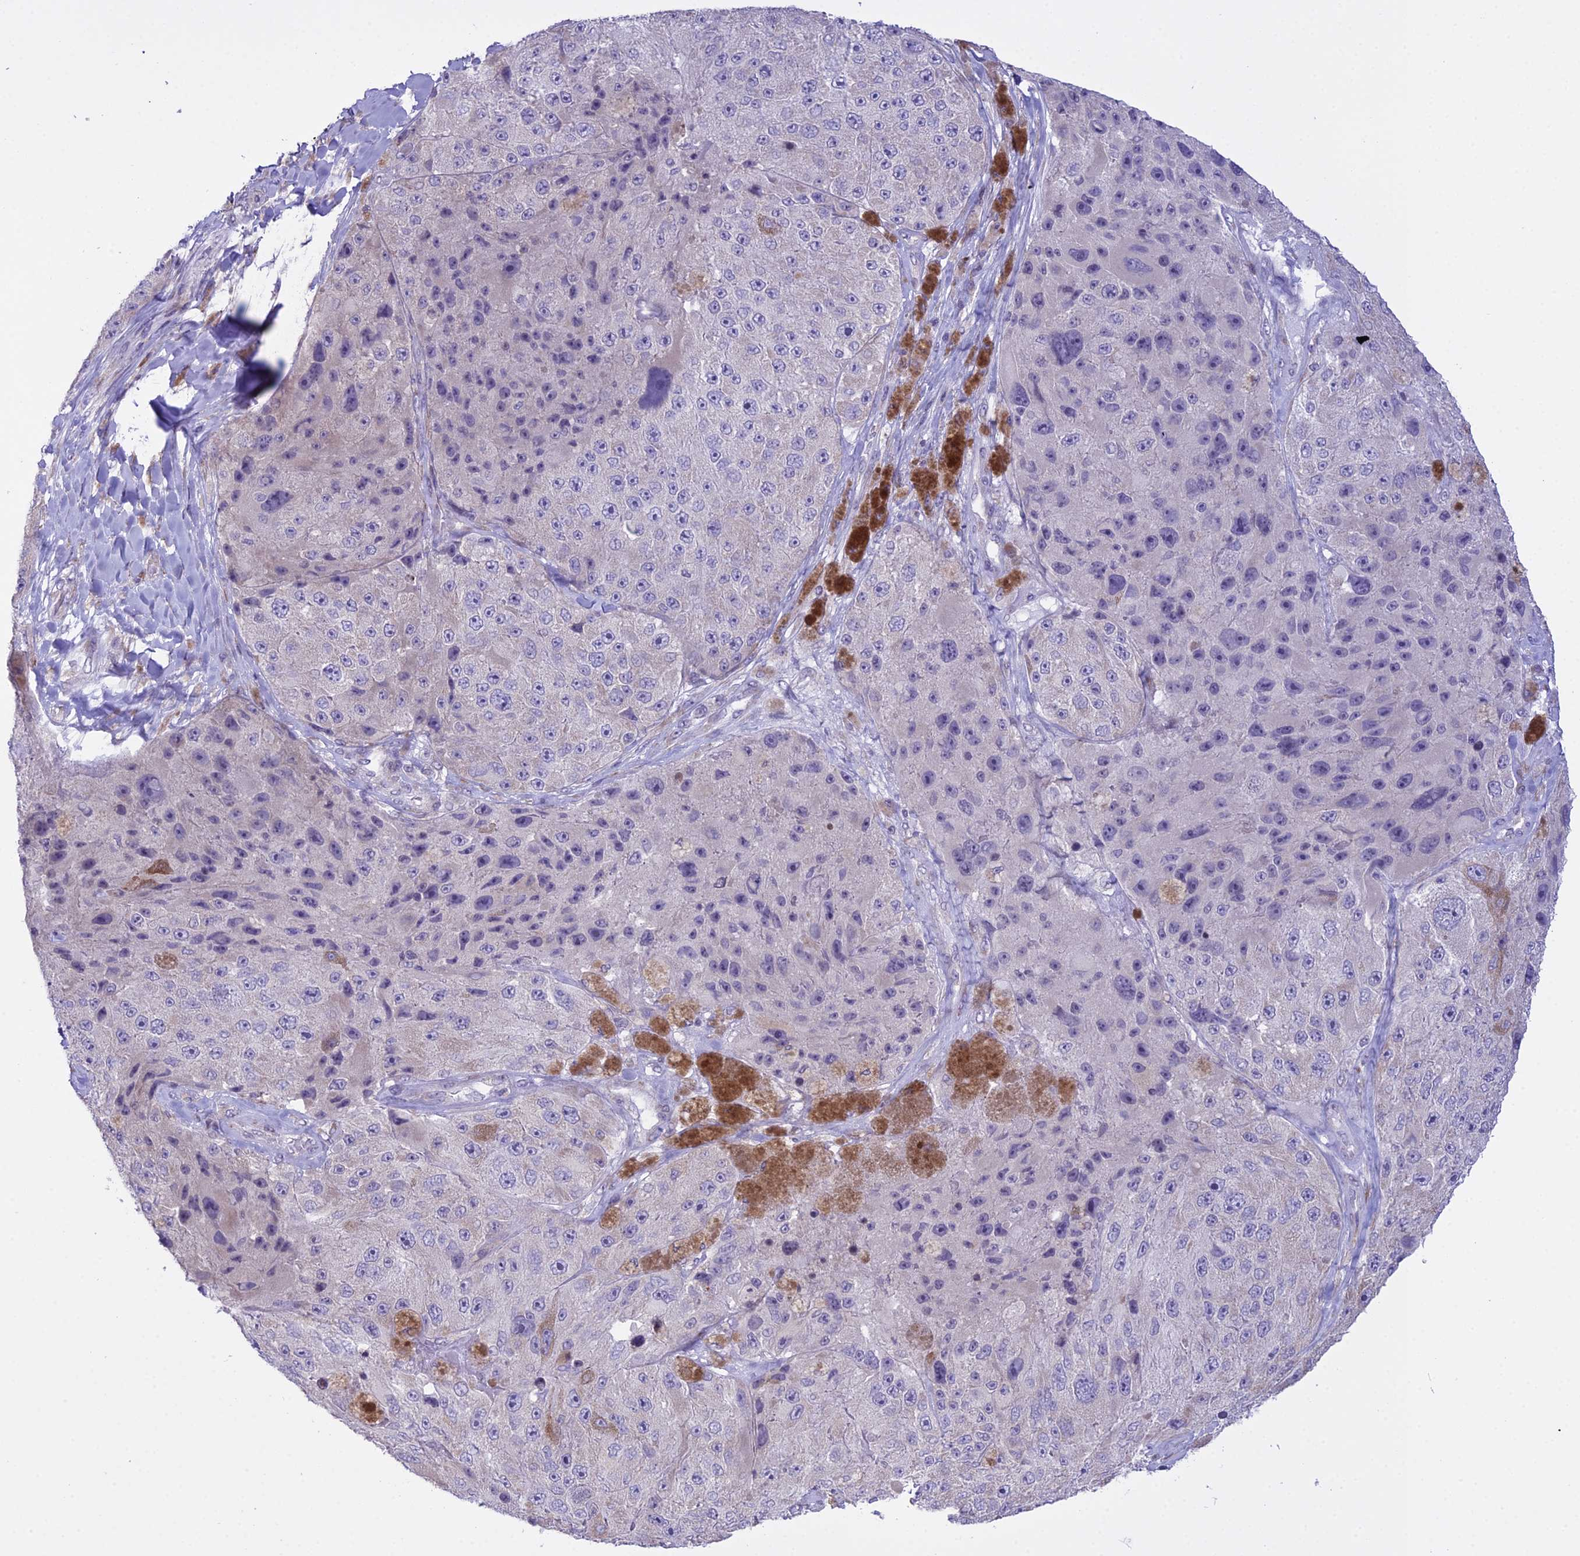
{"staining": {"intensity": "negative", "quantity": "none", "location": "none"}, "tissue": "melanoma", "cell_type": "Tumor cells", "image_type": "cancer", "snomed": [{"axis": "morphology", "description": "Malignant melanoma, Metastatic site"}, {"axis": "topography", "description": "Lymph node"}], "caption": "Photomicrograph shows no protein positivity in tumor cells of melanoma tissue.", "gene": "RPS26", "patient": {"sex": "male", "age": 62}}